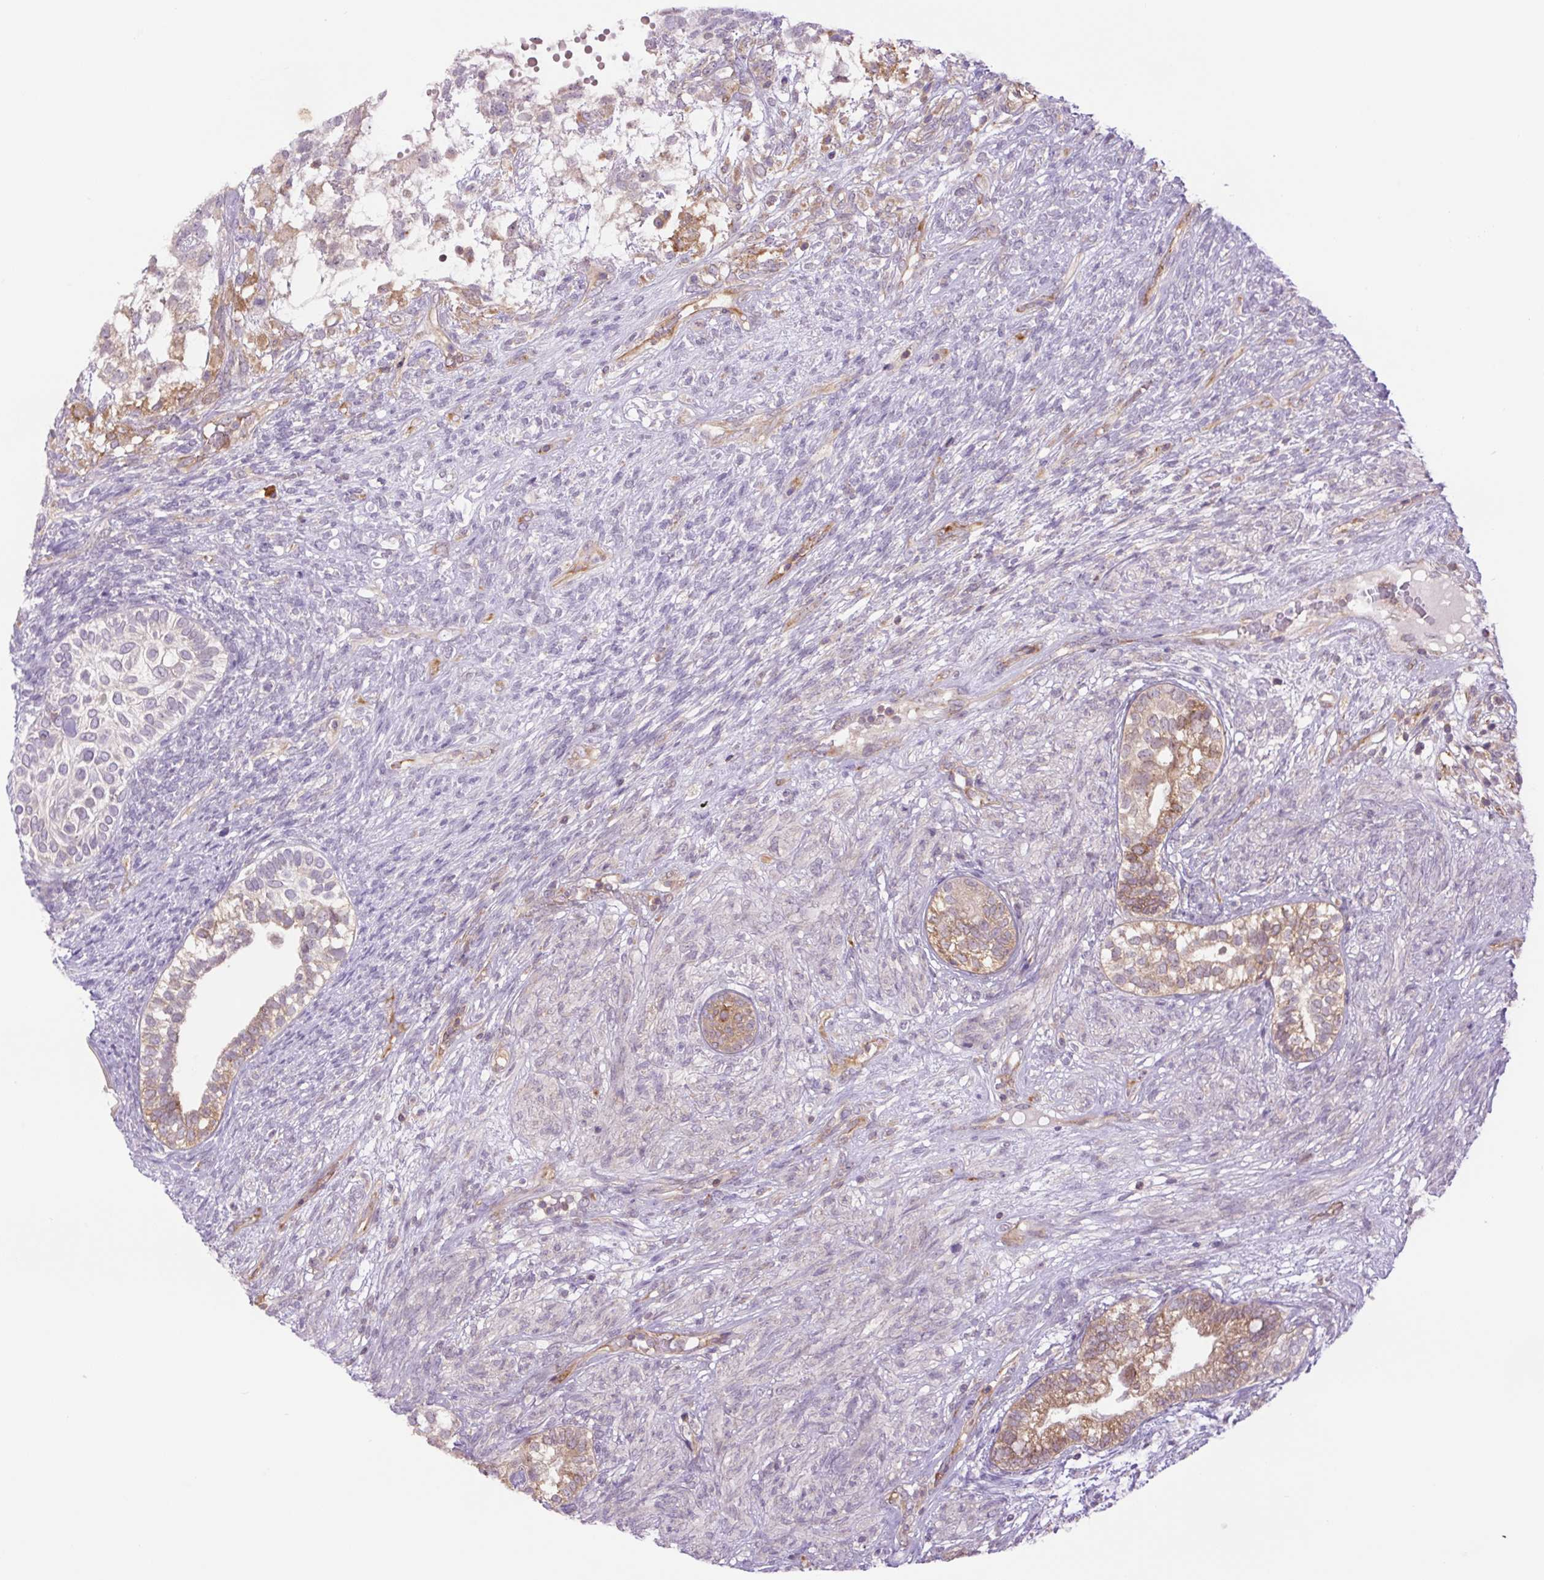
{"staining": {"intensity": "moderate", "quantity": "25%-75%", "location": "cytoplasmic/membranous"}, "tissue": "testis cancer", "cell_type": "Tumor cells", "image_type": "cancer", "snomed": [{"axis": "morphology", "description": "Seminoma, NOS"}, {"axis": "morphology", "description": "Carcinoma, Embryonal, NOS"}, {"axis": "topography", "description": "Testis"}], "caption": "There is medium levels of moderate cytoplasmic/membranous expression in tumor cells of embryonal carcinoma (testis), as demonstrated by immunohistochemical staining (brown color).", "gene": "MINK1", "patient": {"sex": "male", "age": 41}}